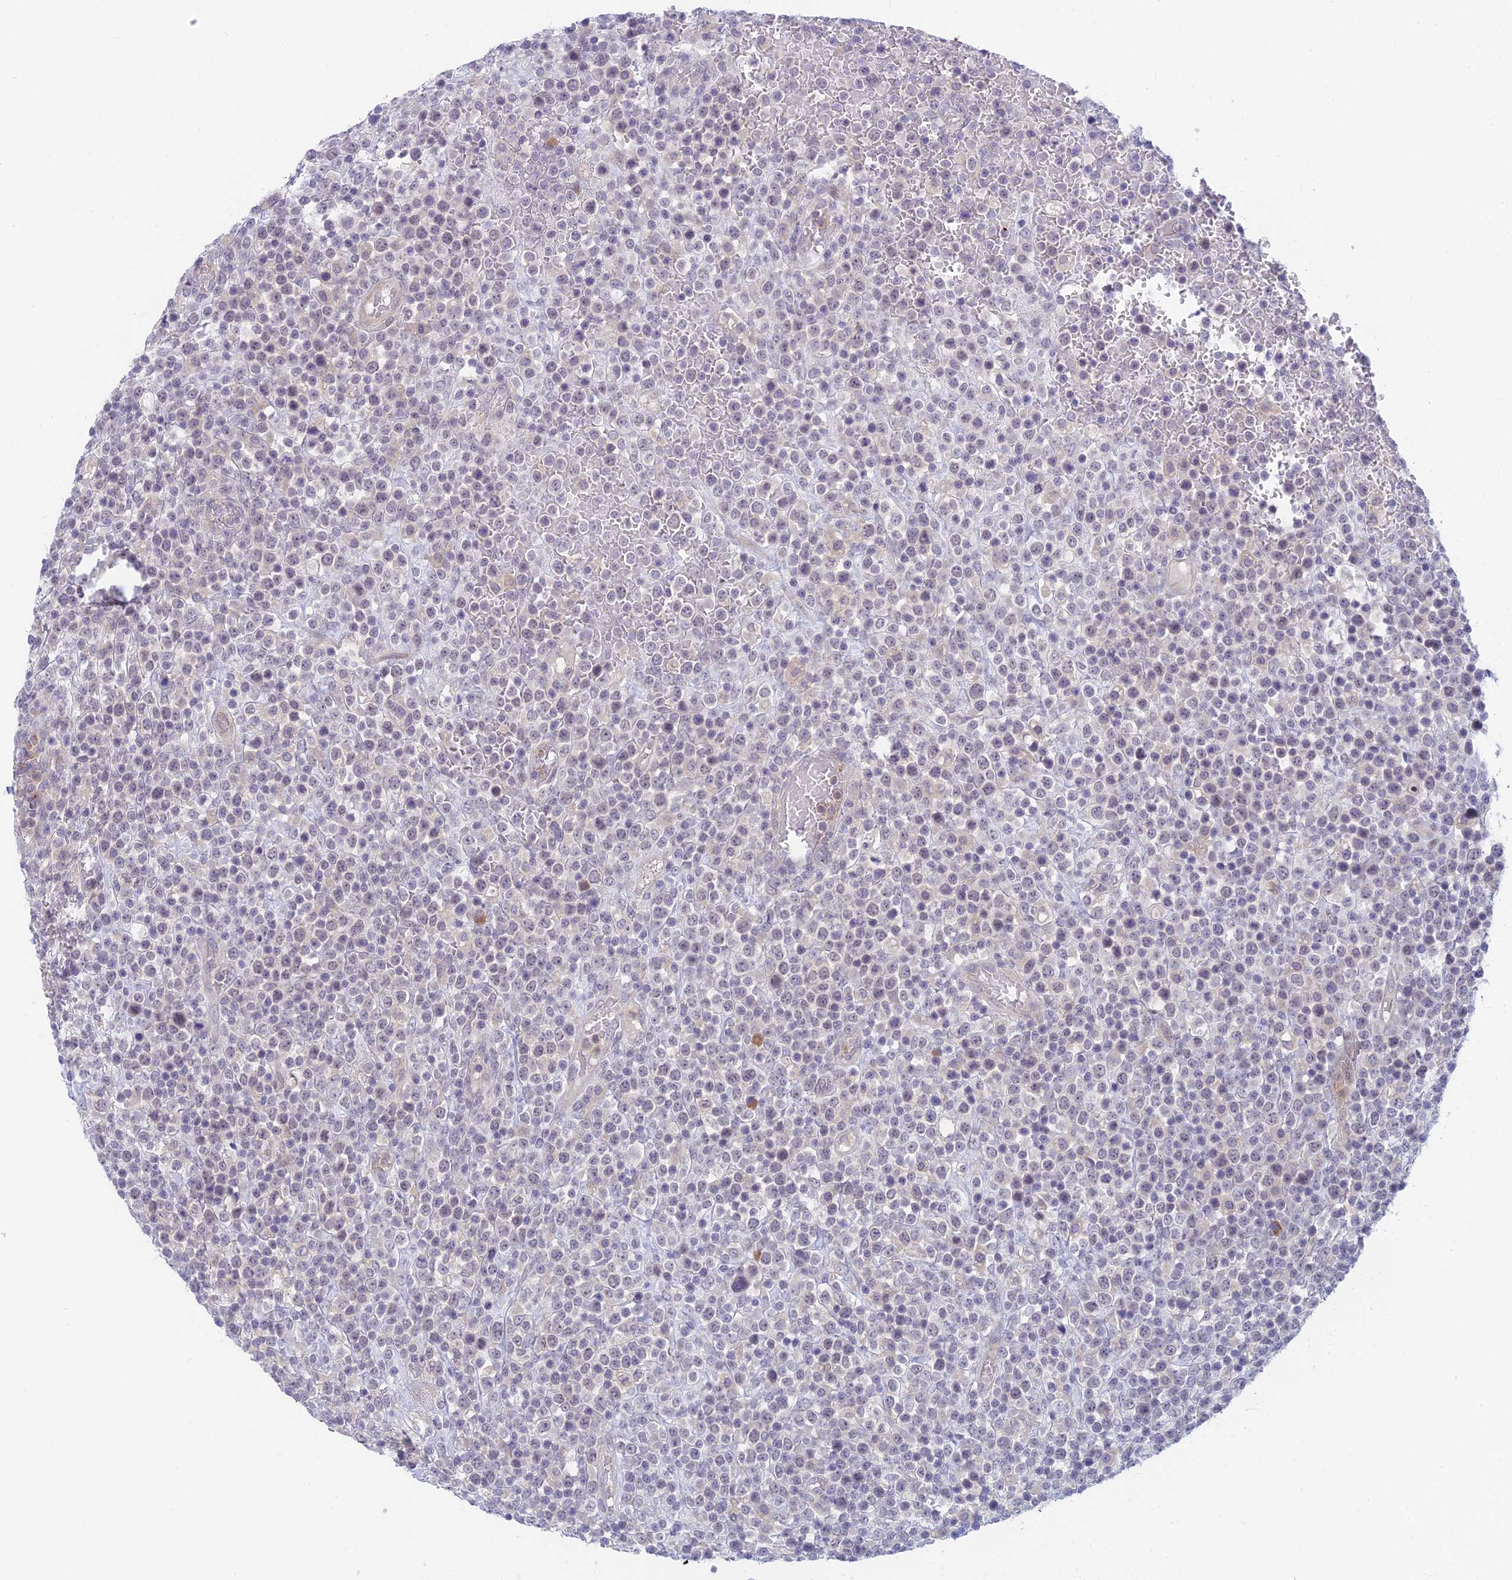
{"staining": {"intensity": "negative", "quantity": "none", "location": "none"}, "tissue": "lymphoma", "cell_type": "Tumor cells", "image_type": "cancer", "snomed": [{"axis": "morphology", "description": "Malignant lymphoma, non-Hodgkin's type, High grade"}, {"axis": "topography", "description": "Colon"}], "caption": "The immunohistochemistry (IHC) histopathology image has no significant expression in tumor cells of high-grade malignant lymphoma, non-Hodgkin's type tissue.", "gene": "PPP1R26", "patient": {"sex": "female", "age": 53}}